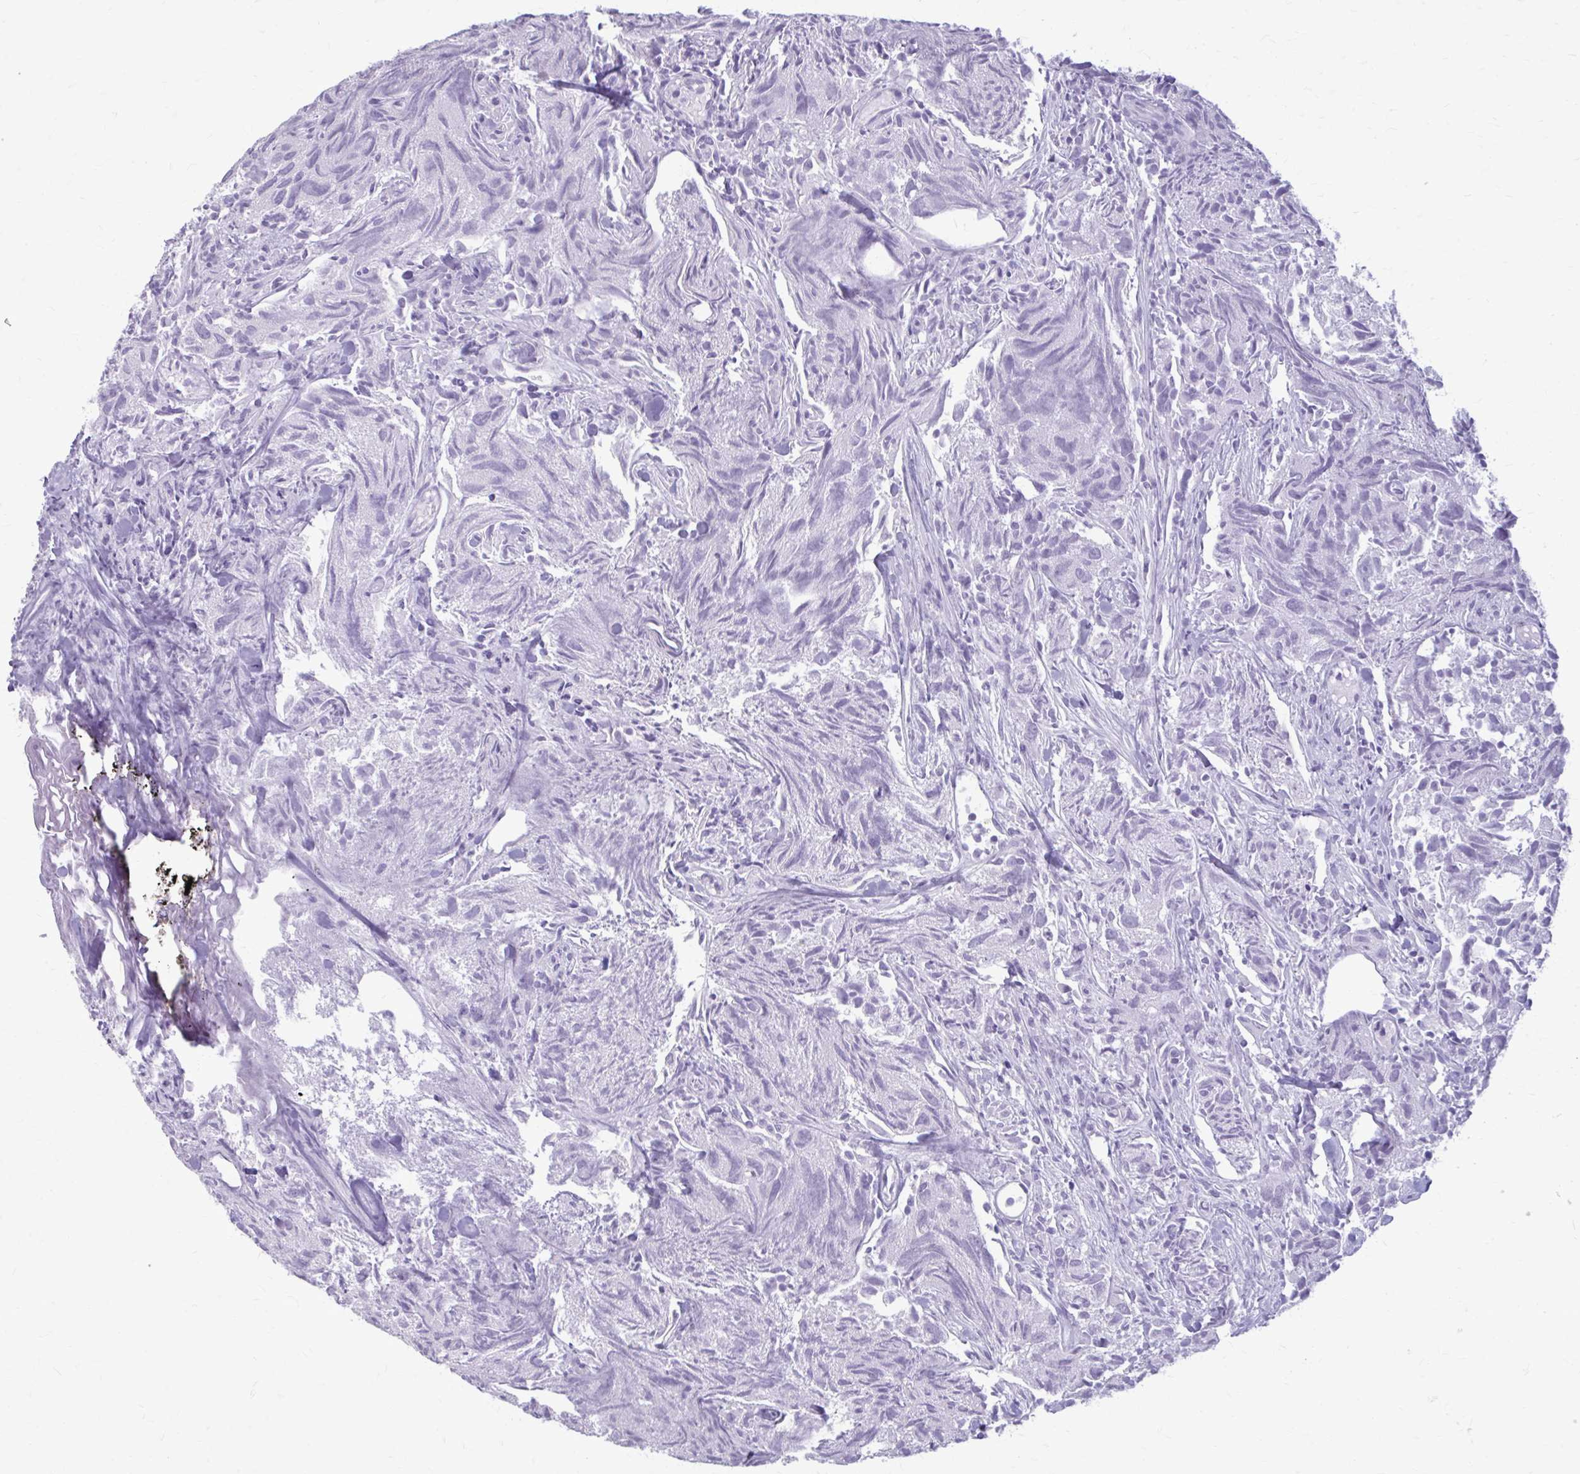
{"staining": {"intensity": "negative", "quantity": "none", "location": "none"}, "tissue": "urothelial cancer", "cell_type": "Tumor cells", "image_type": "cancer", "snomed": [{"axis": "morphology", "description": "Urothelial carcinoma, High grade"}, {"axis": "topography", "description": "Urinary bladder"}], "caption": "An immunohistochemistry (IHC) image of urothelial cancer is shown. There is no staining in tumor cells of urothelial cancer.", "gene": "KRT5", "patient": {"sex": "female", "age": 75}}